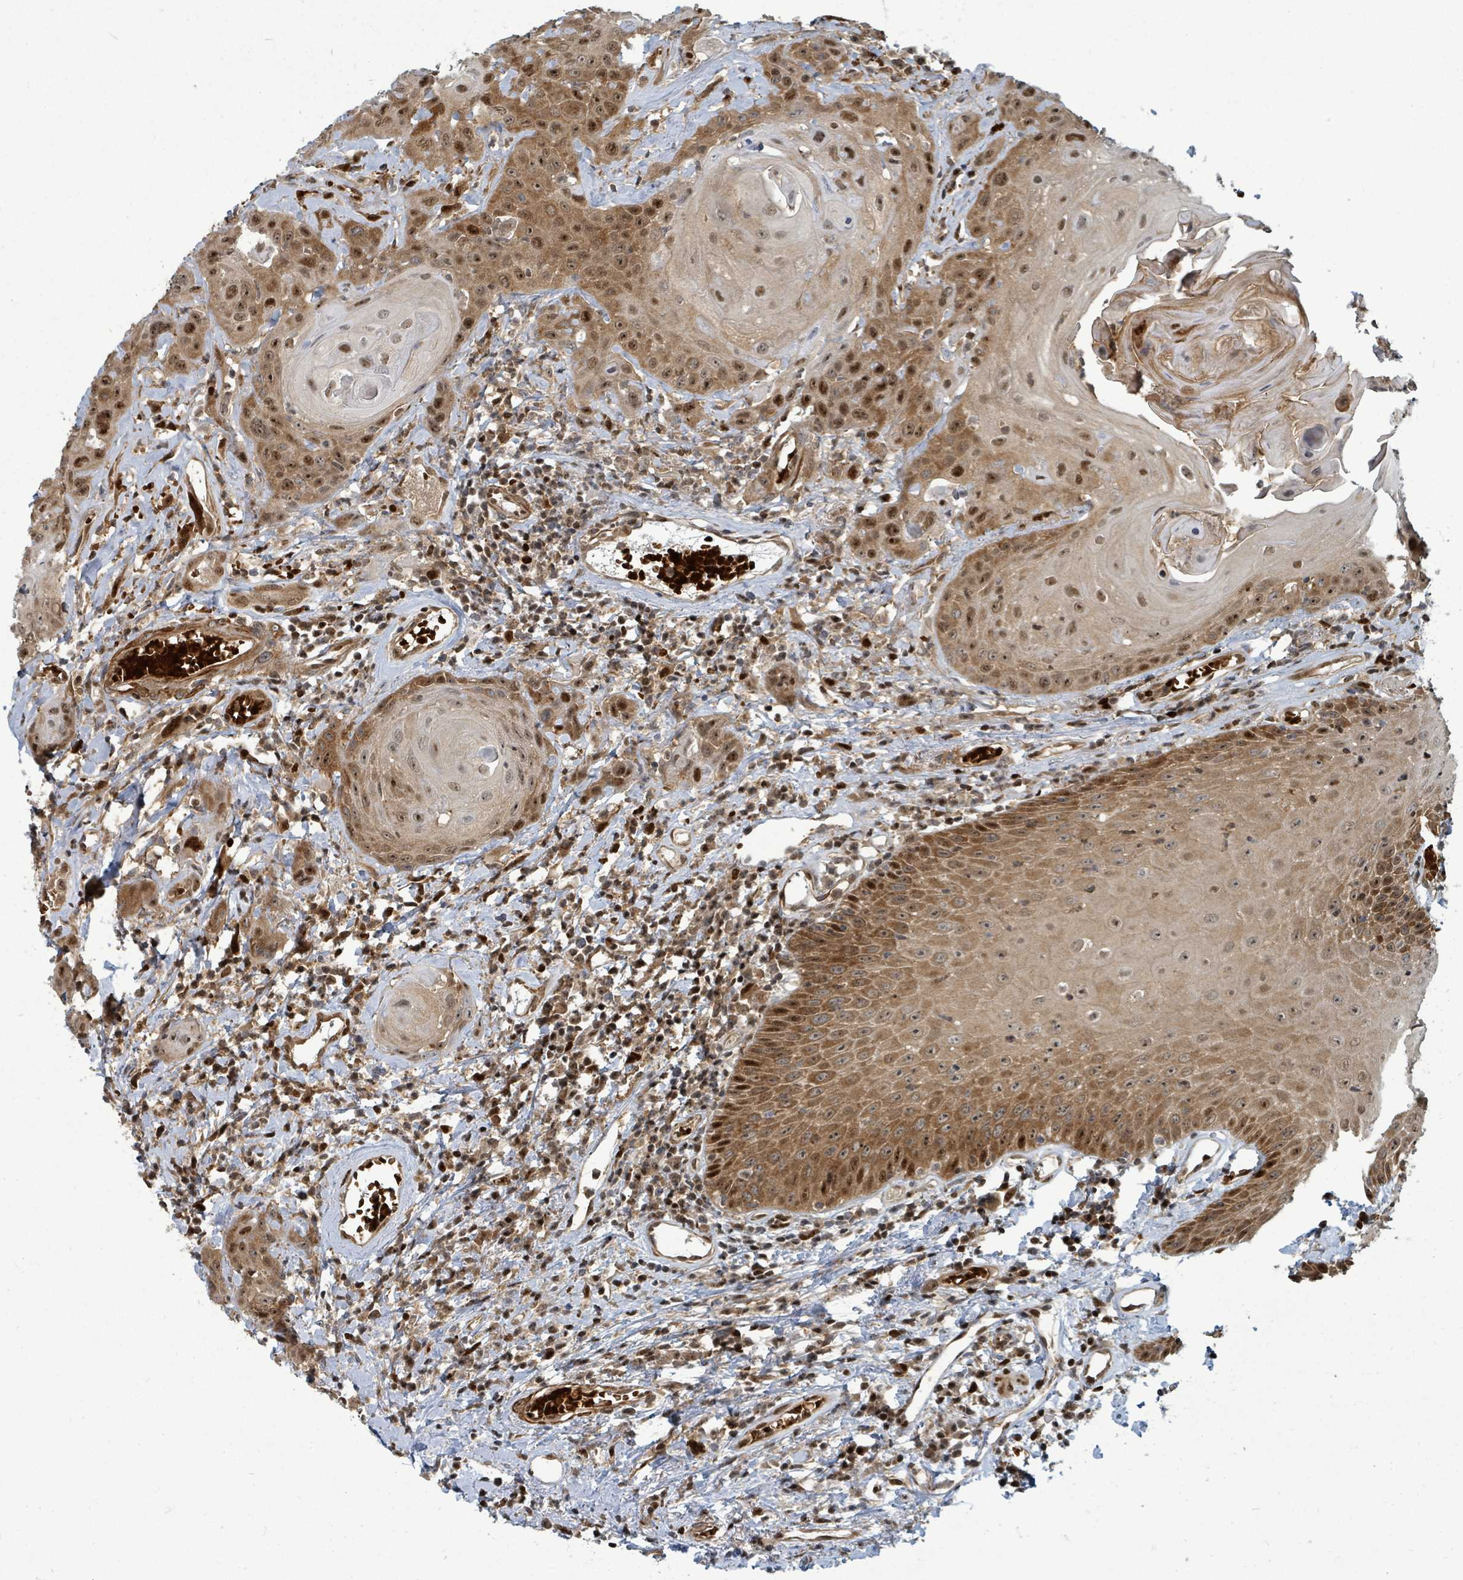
{"staining": {"intensity": "moderate", "quantity": ">75%", "location": "cytoplasmic/membranous,nuclear"}, "tissue": "head and neck cancer", "cell_type": "Tumor cells", "image_type": "cancer", "snomed": [{"axis": "morphology", "description": "Squamous cell carcinoma, NOS"}, {"axis": "topography", "description": "Head-Neck"}], "caption": "A brown stain shows moderate cytoplasmic/membranous and nuclear staining of a protein in squamous cell carcinoma (head and neck) tumor cells.", "gene": "TRDMT1", "patient": {"sex": "female", "age": 59}}